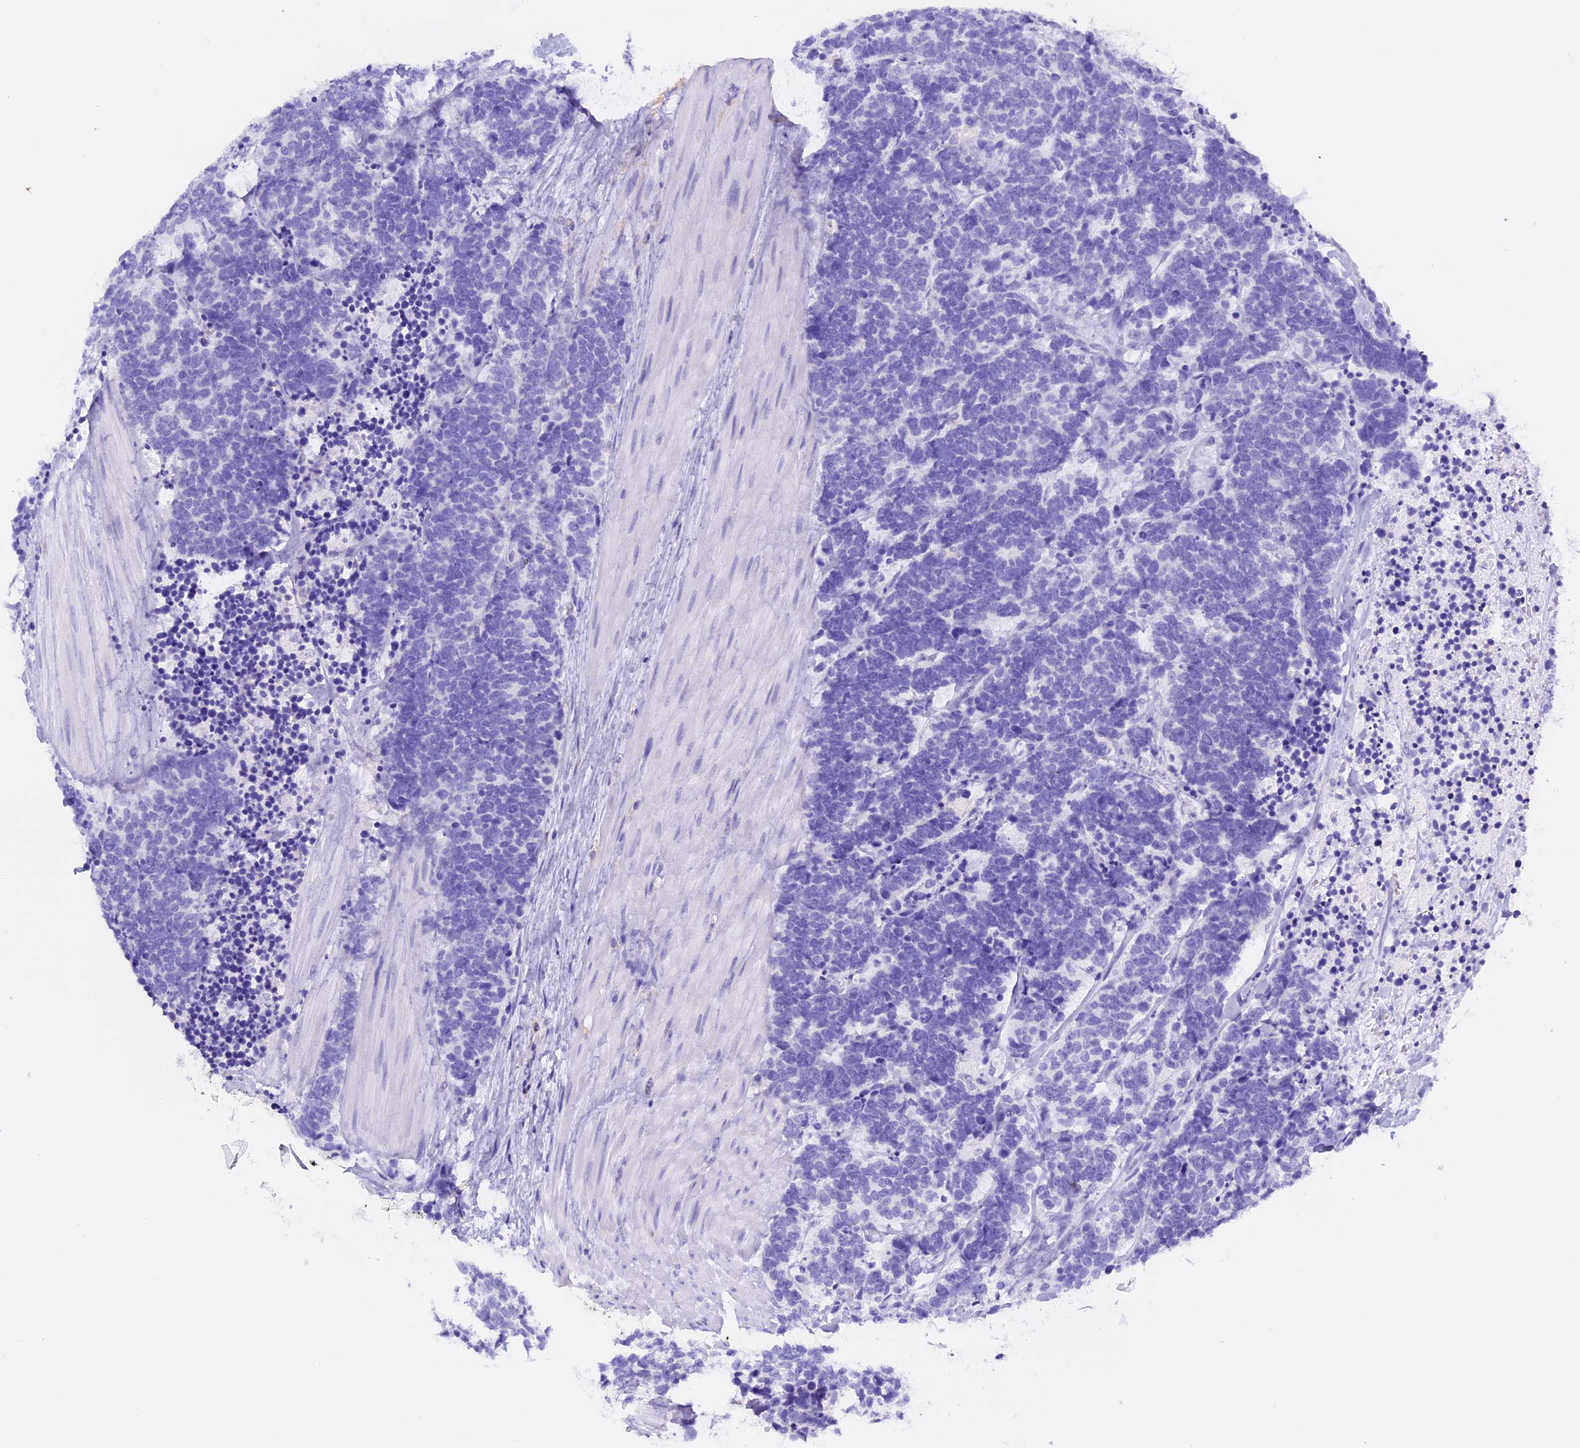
{"staining": {"intensity": "negative", "quantity": "none", "location": "none"}, "tissue": "carcinoid", "cell_type": "Tumor cells", "image_type": "cancer", "snomed": [{"axis": "morphology", "description": "Carcinoma, NOS"}, {"axis": "morphology", "description": "Carcinoid, malignant, NOS"}, {"axis": "topography", "description": "Urinary bladder"}], "caption": "Immunohistochemical staining of human carcinoid displays no significant expression in tumor cells. The staining was performed using DAB (3,3'-diaminobenzidine) to visualize the protein expression in brown, while the nuclei were stained in blue with hematoxylin (Magnification: 20x).", "gene": "CLC", "patient": {"sex": "male", "age": 57}}